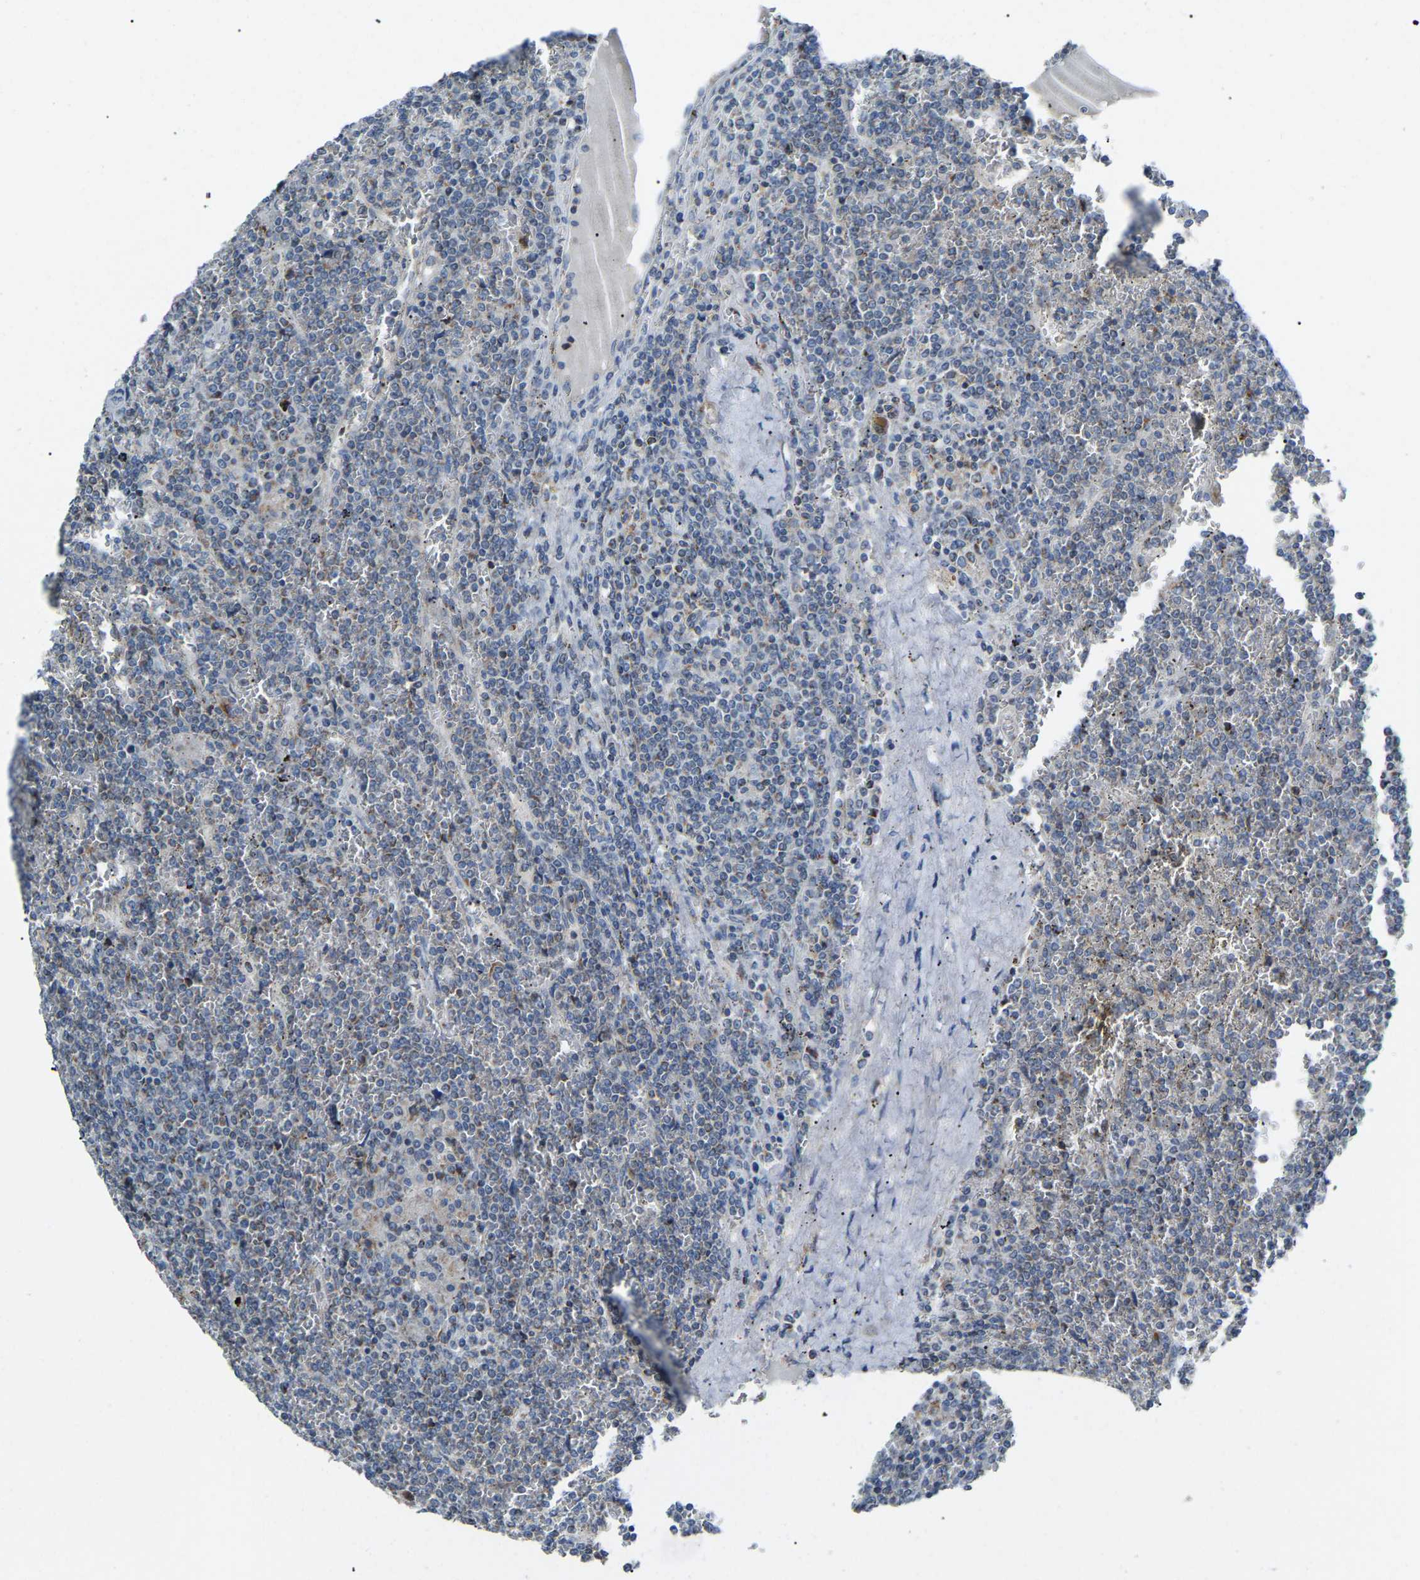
{"staining": {"intensity": "negative", "quantity": "none", "location": "none"}, "tissue": "lymphoma", "cell_type": "Tumor cells", "image_type": "cancer", "snomed": [{"axis": "morphology", "description": "Malignant lymphoma, non-Hodgkin's type, Low grade"}, {"axis": "topography", "description": "Spleen"}], "caption": "Malignant lymphoma, non-Hodgkin's type (low-grade) was stained to show a protein in brown. There is no significant expression in tumor cells.", "gene": "CANT1", "patient": {"sex": "female", "age": 19}}